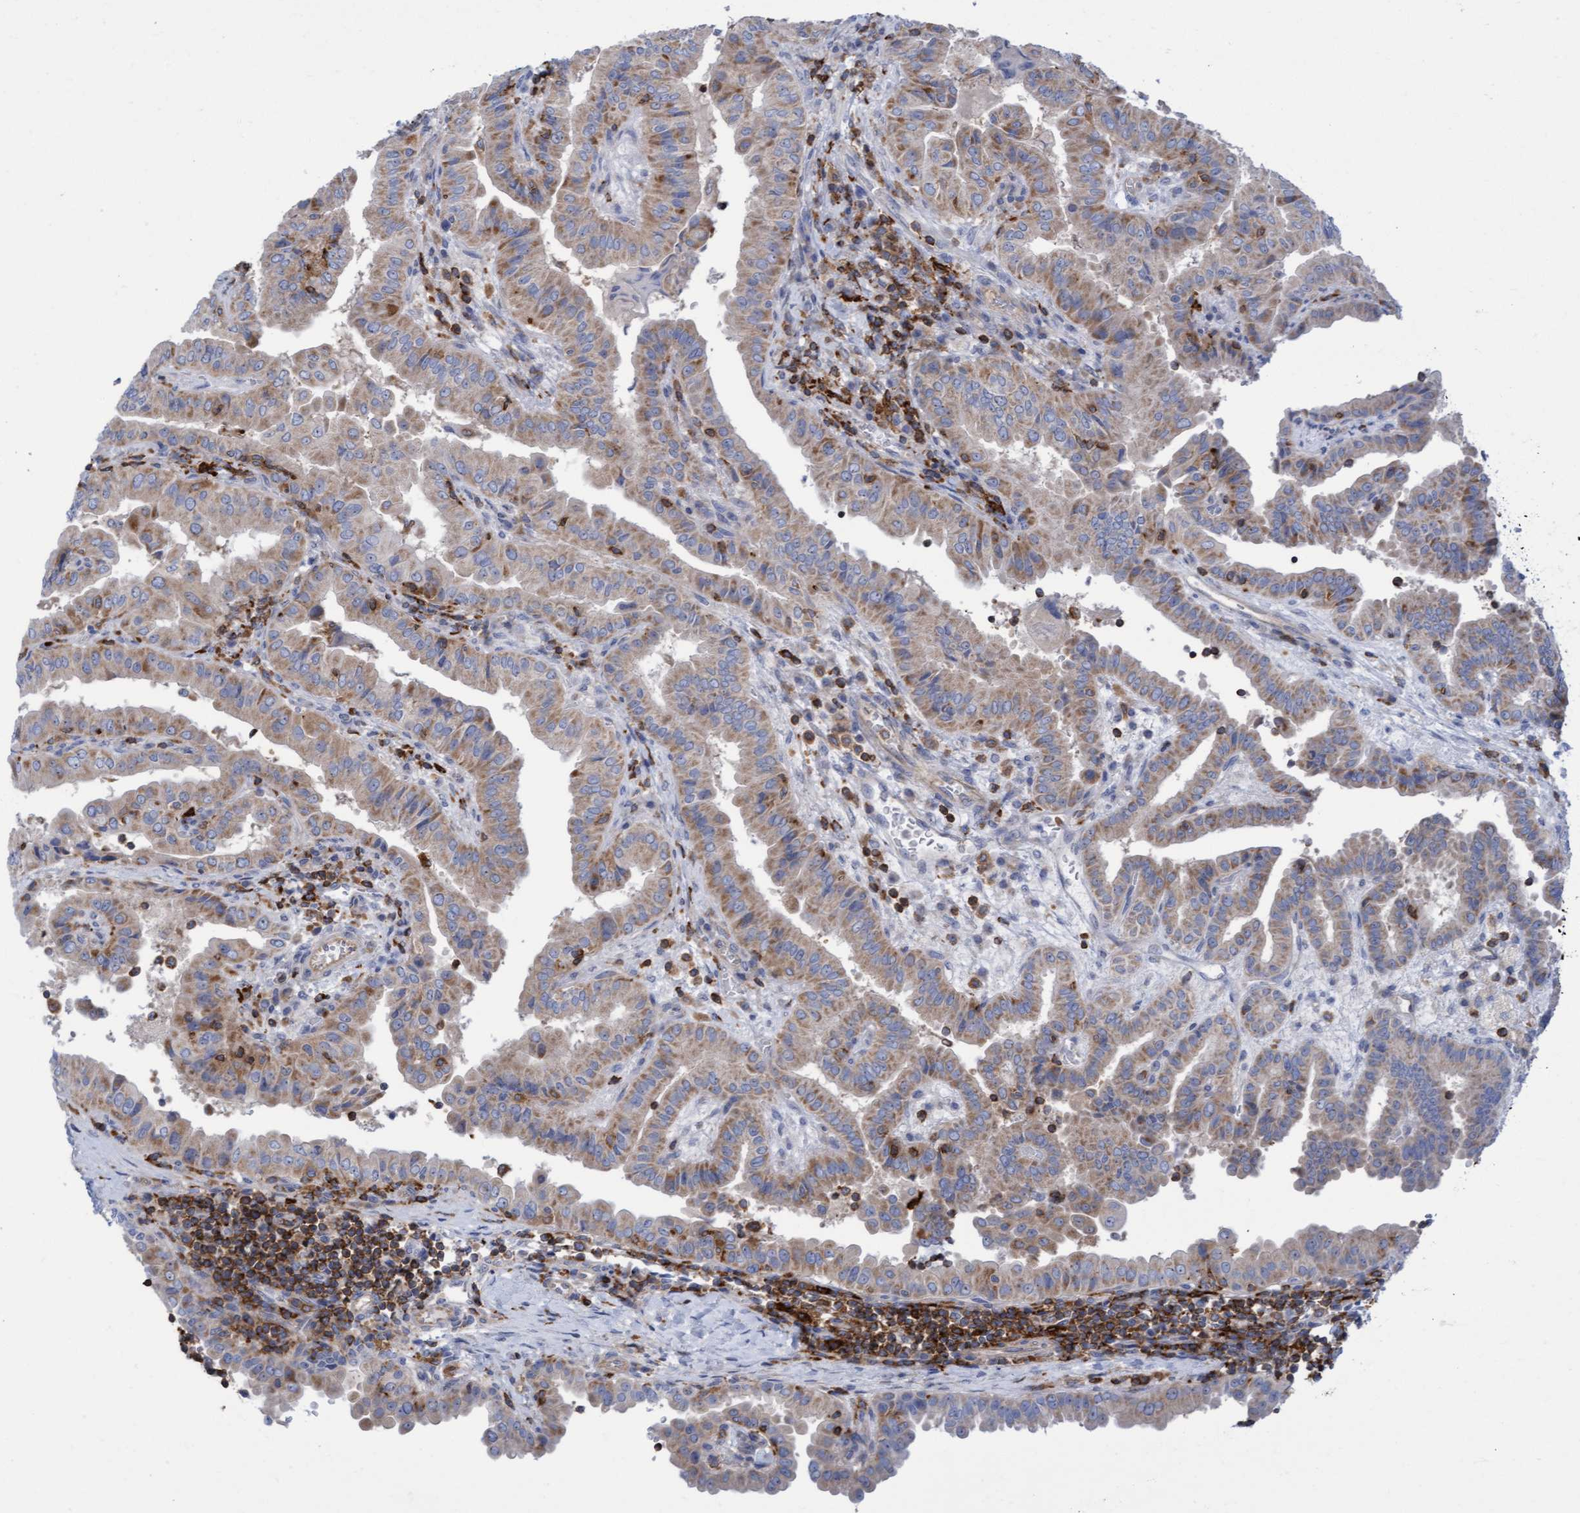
{"staining": {"intensity": "weak", "quantity": ">75%", "location": "cytoplasmic/membranous"}, "tissue": "thyroid cancer", "cell_type": "Tumor cells", "image_type": "cancer", "snomed": [{"axis": "morphology", "description": "Papillary adenocarcinoma, NOS"}, {"axis": "topography", "description": "Thyroid gland"}], "caption": "Immunohistochemical staining of thyroid cancer (papillary adenocarcinoma) exhibits weak cytoplasmic/membranous protein staining in about >75% of tumor cells.", "gene": "FNBP1", "patient": {"sex": "male", "age": 33}}